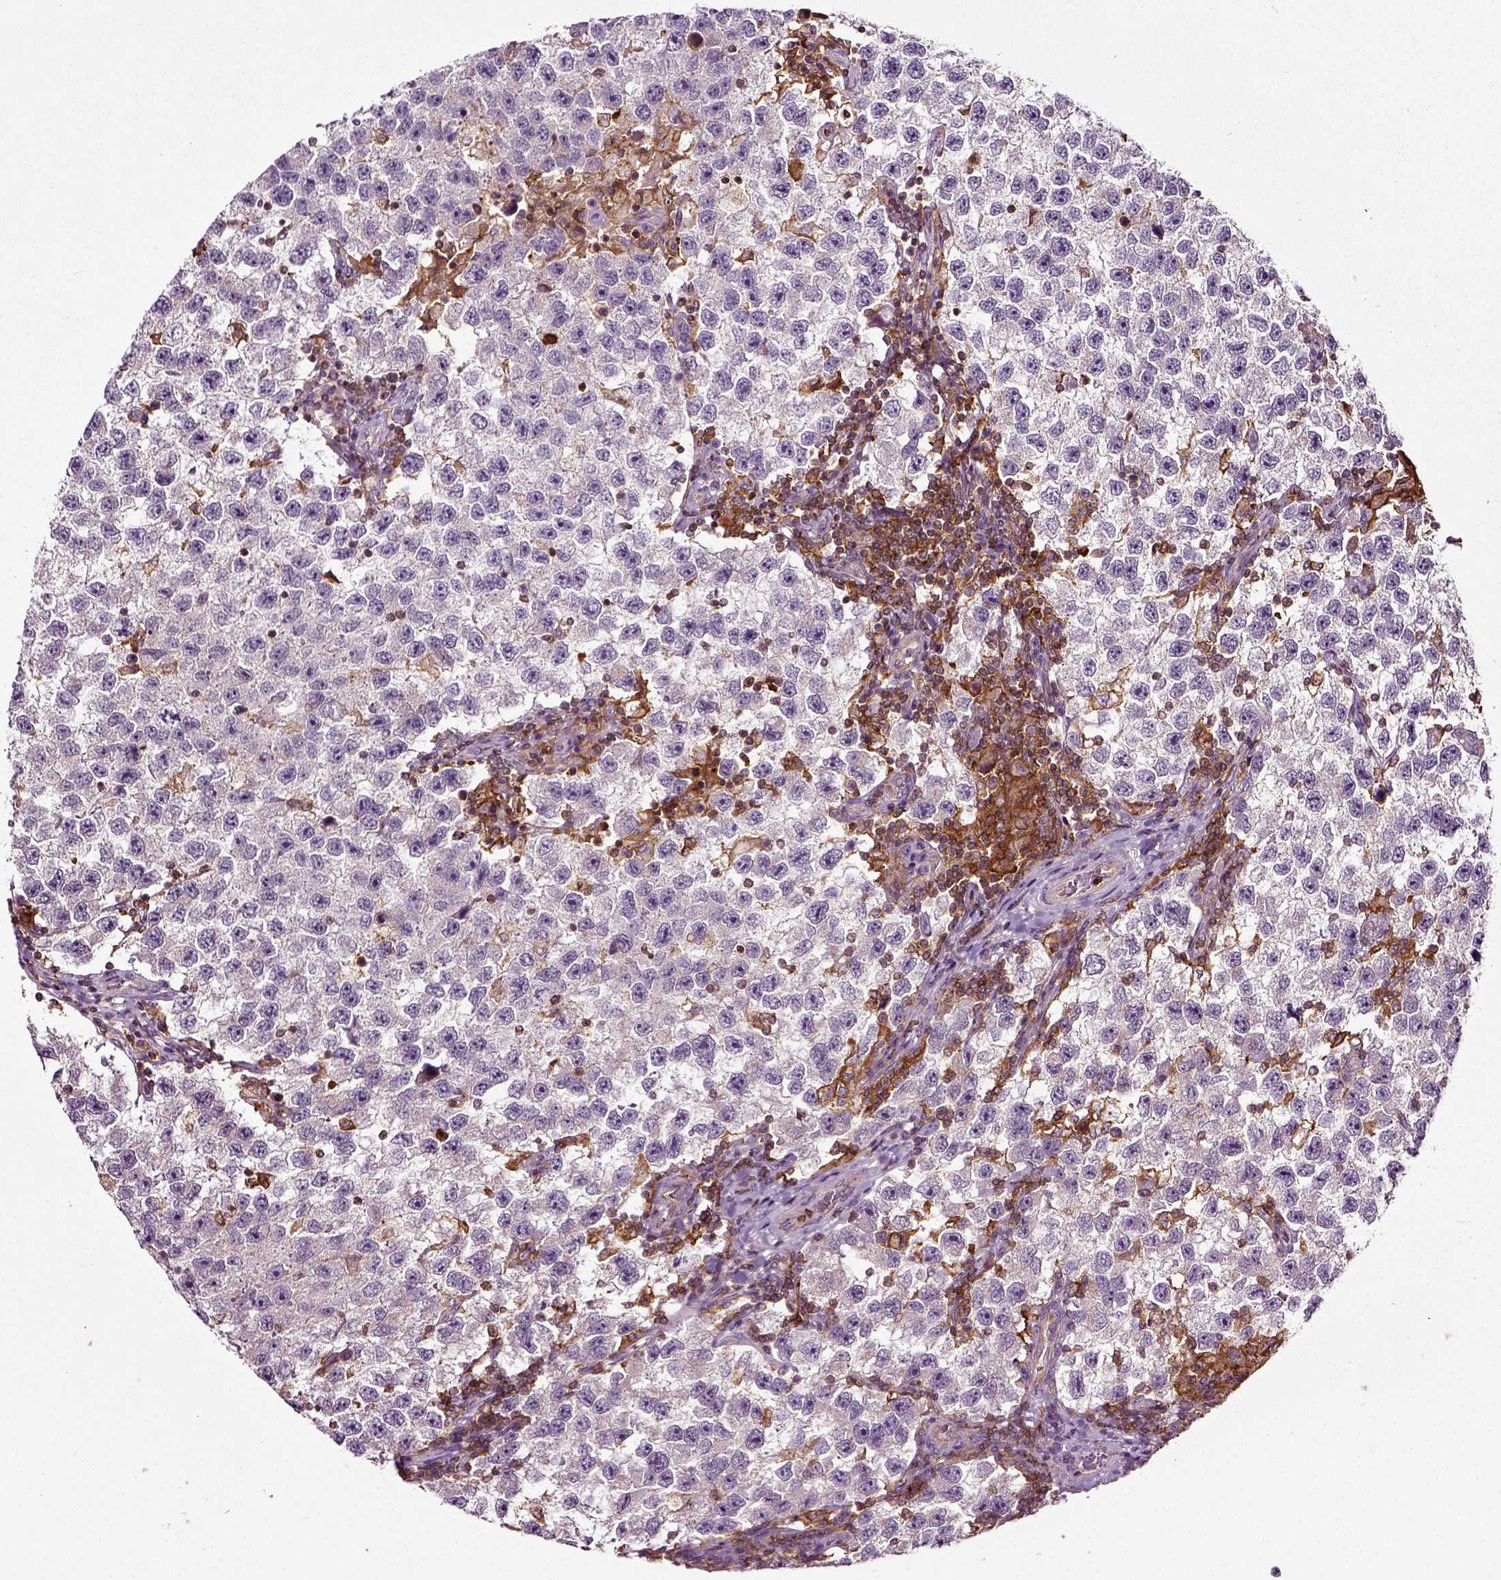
{"staining": {"intensity": "negative", "quantity": "none", "location": "none"}, "tissue": "testis cancer", "cell_type": "Tumor cells", "image_type": "cancer", "snomed": [{"axis": "morphology", "description": "Seminoma, NOS"}, {"axis": "topography", "description": "Testis"}], "caption": "A high-resolution micrograph shows IHC staining of seminoma (testis), which reveals no significant staining in tumor cells.", "gene": "RHOF", "patient": {"sex": "male", "age": 26}}